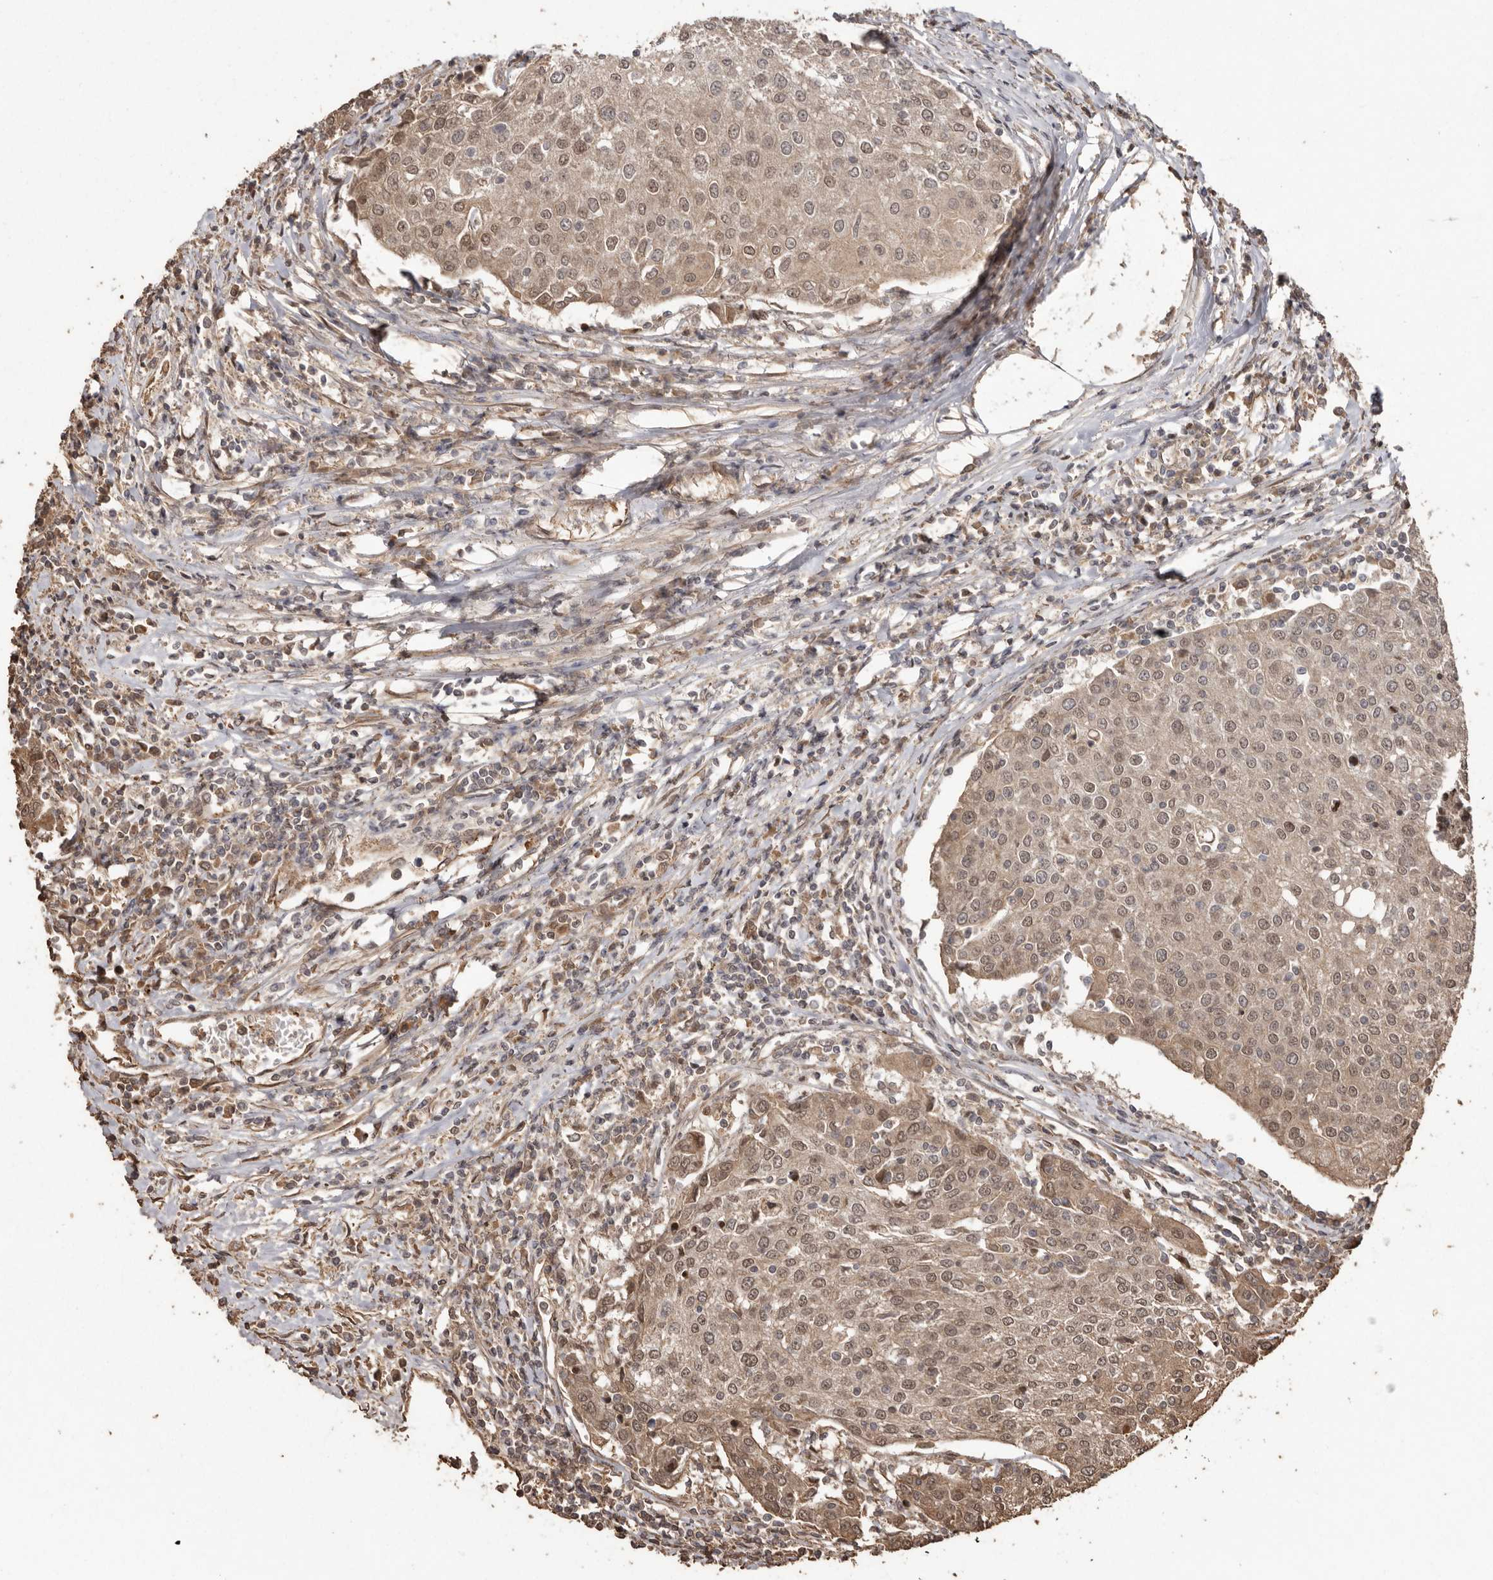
{"staining": {"intensity": "weak", "quantity": ">75%", "location": "cytoplasmic/membranous,nuclear"}, "tissue": "urothelial cancer", "cell_type": "Tumor cells", "image_type": "cancer", "snomed": [{"axis": "morphology", "description": "Urothelial carcinoma, High grade"}, {"axis": "topography", "description": "Urinary bladder"}], "caption": "Weak cytoplasmic/membranous and nuclear positivity for a protein is present in approximately >75% of tumor cells of urothelial cancer using immunohistochemistry (IHC).", "gene": "NUP43", "patient": {"sex": "female", "age": 85}}